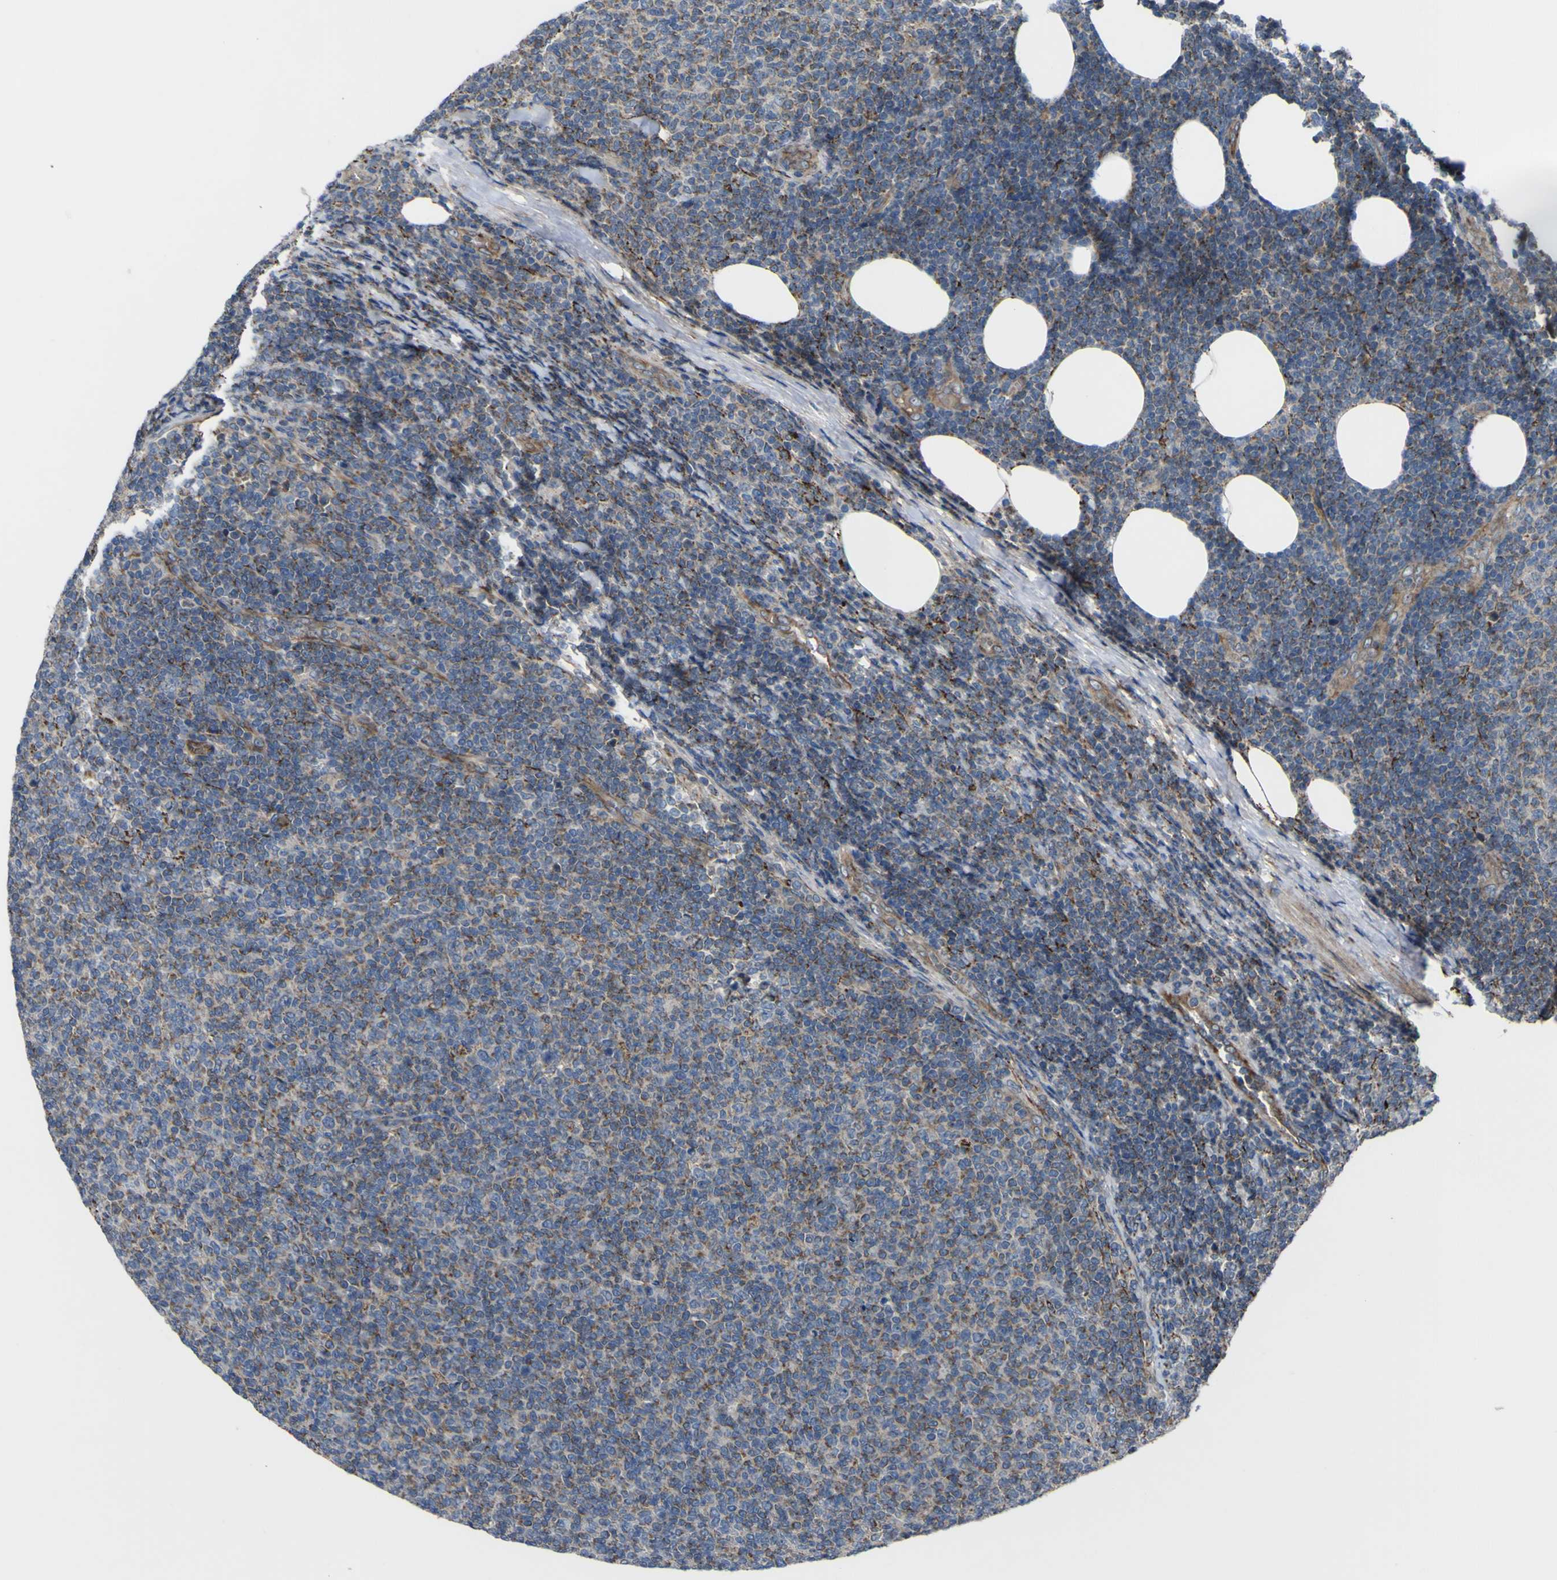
{"staining": {"intensity": "negative", "quantity": "none", "location": "none"}, "tissue": "lymphoma", "cell_type": "Tumor cells", "image_type": "cancer", "snomed": [{"axis": "morphology", "description": "Malignant lymphoma, non-Hodgkin's type, Low grade"}, {"axis": "topography", "description": "Lymph node"}], "caption": "Protein analysis of lymphoma demonstrates no significant expression in tumor cells.", "gene": "GPLD1", "patient": {"sex": "male", "age": 66}}